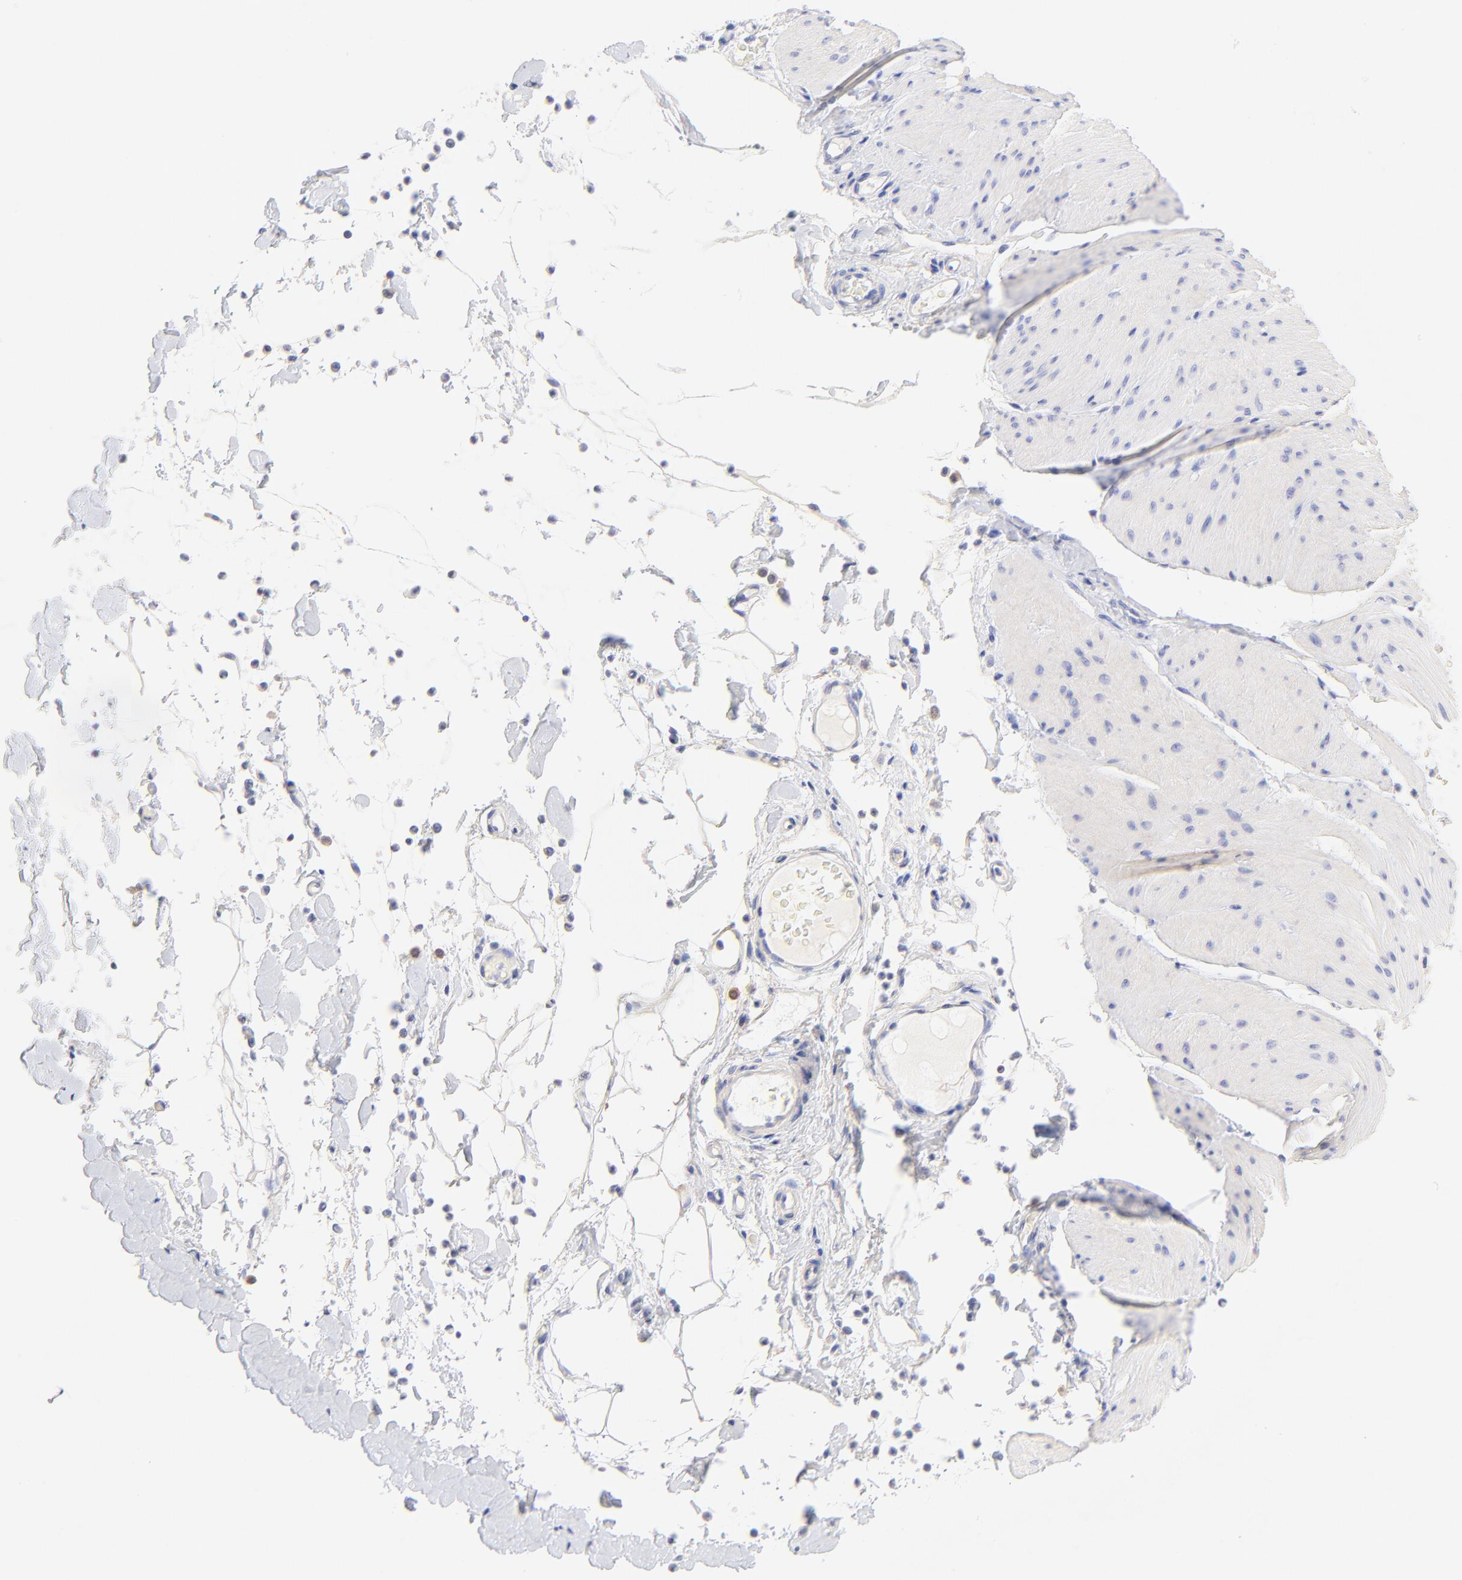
{"staining": {"intensity": "negative", "quantity": "none", "location": "none"}, "tissue": "smooth muscle", "cell_type": "Smooth muscle cells", "image_type": "normal", "snomed": [{"axis": "morphology", "description": "Normal tissue, NOS"}, {"axis": "topography", "description": "Smooth muscle"}, {"axis": "topography", "description": "Colon"}], "caption": "Immunohistochemistry (IHC) image of unremarkable smooth muscle: human smooth muscle stained with DAB demonstrates no significant protein positivity in smooth muscle cells. The staining was performed using DAB to visualize the protein expression in brown, while the nuclei were stained in blue with hematoxylin (Magnification: 20x).", "gene": "EBP", "patient": {"sex": "male", "age": 67}}